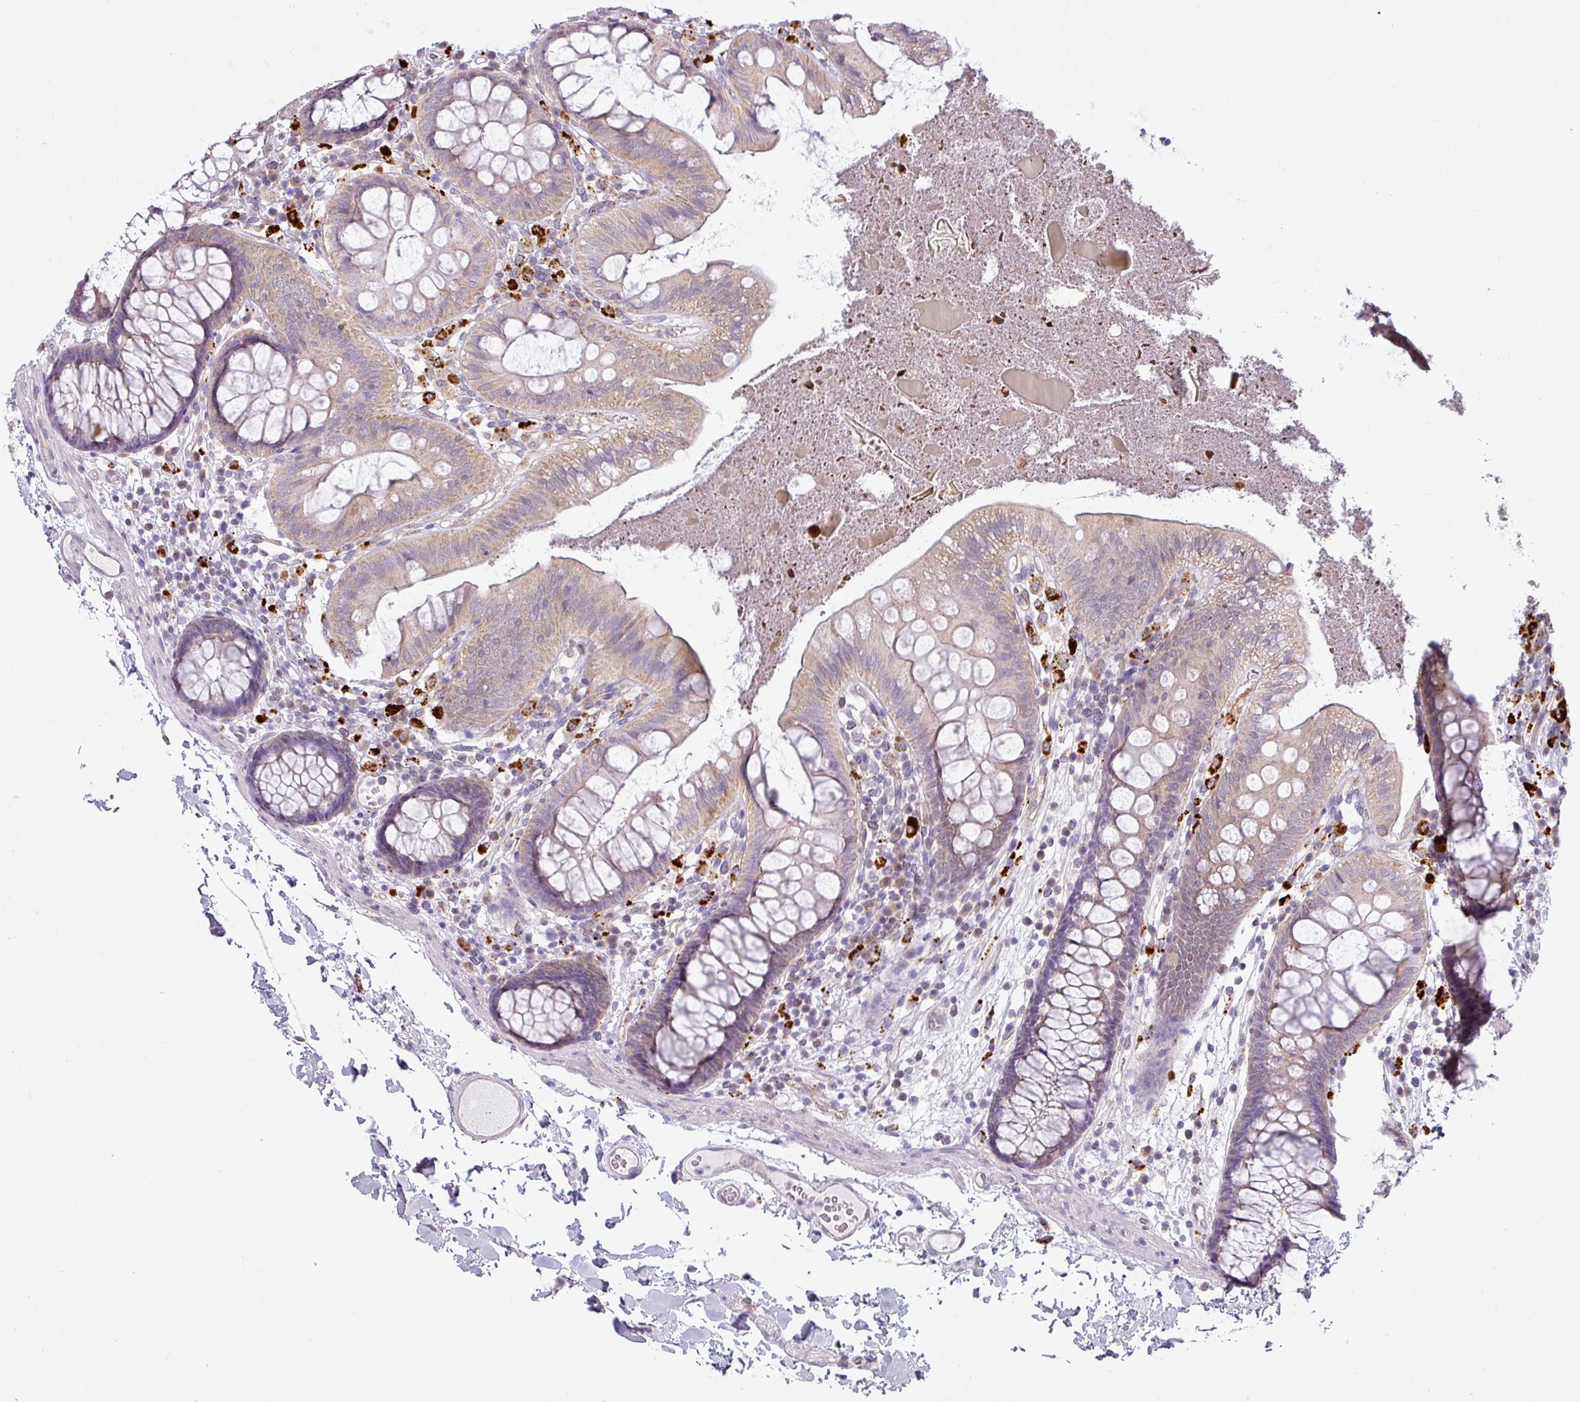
{"staining": {"intensity": "weak", "quantity": ">75%", "location": "cytoplasmic/membranous"}, "tissue": "colon", "cell_type": "Endothelial cells", "image_type": "normal", "snomed": [{"axis": "morphology", "description": "Normal tissue, NOS"}, {"axis": "topography", "description": "Colon"}], "caption": "Weak cytoplasmic/membranous protein staining is appreciated in approximately >75% of endothelial cells in colon. (DAB (3,3'-diaminobenzidine) IHC with brightfield microscopy, high magnification).", "gene": "CCDC144A", "patient": {"sex": "male", "age": 84}}